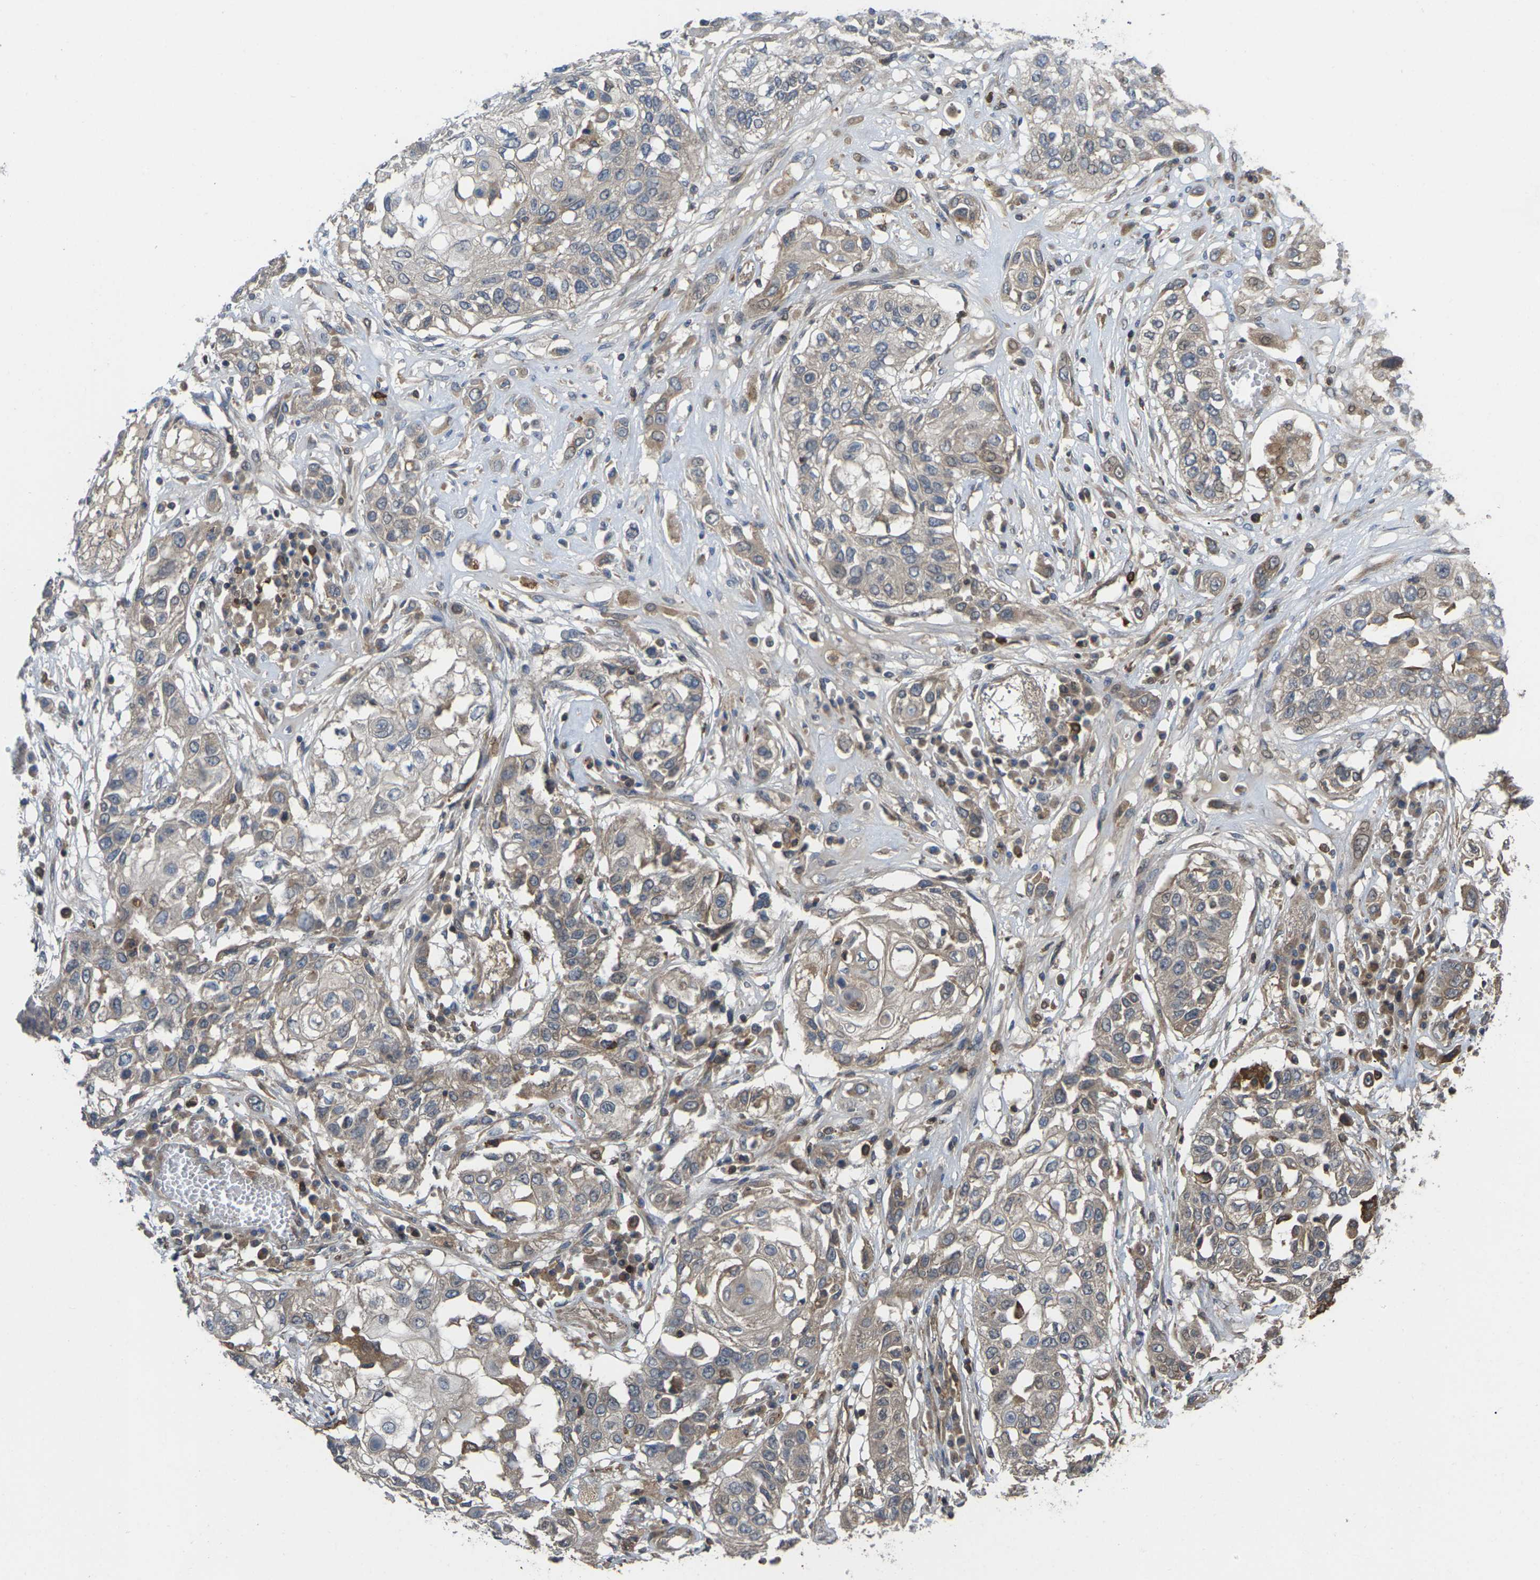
{"staining": {"intensity": "negative", "quantity": "none", "location": "none"}, "tissue": "lung cancer", "cell_type": "Tumor cells", "image_type": "cancer", "snomed": [{"axis": "morphology", "description": "Squamous cell carcinoma, NOS"}, {"axis": "topography", "description": "Lung"}], "caption": "Lung cancer was stained to show a protein in brown. There is no significant positivity in tumor cells.", "gene": "TIAM1", "patient": {"sex": "male", "age": 71}}